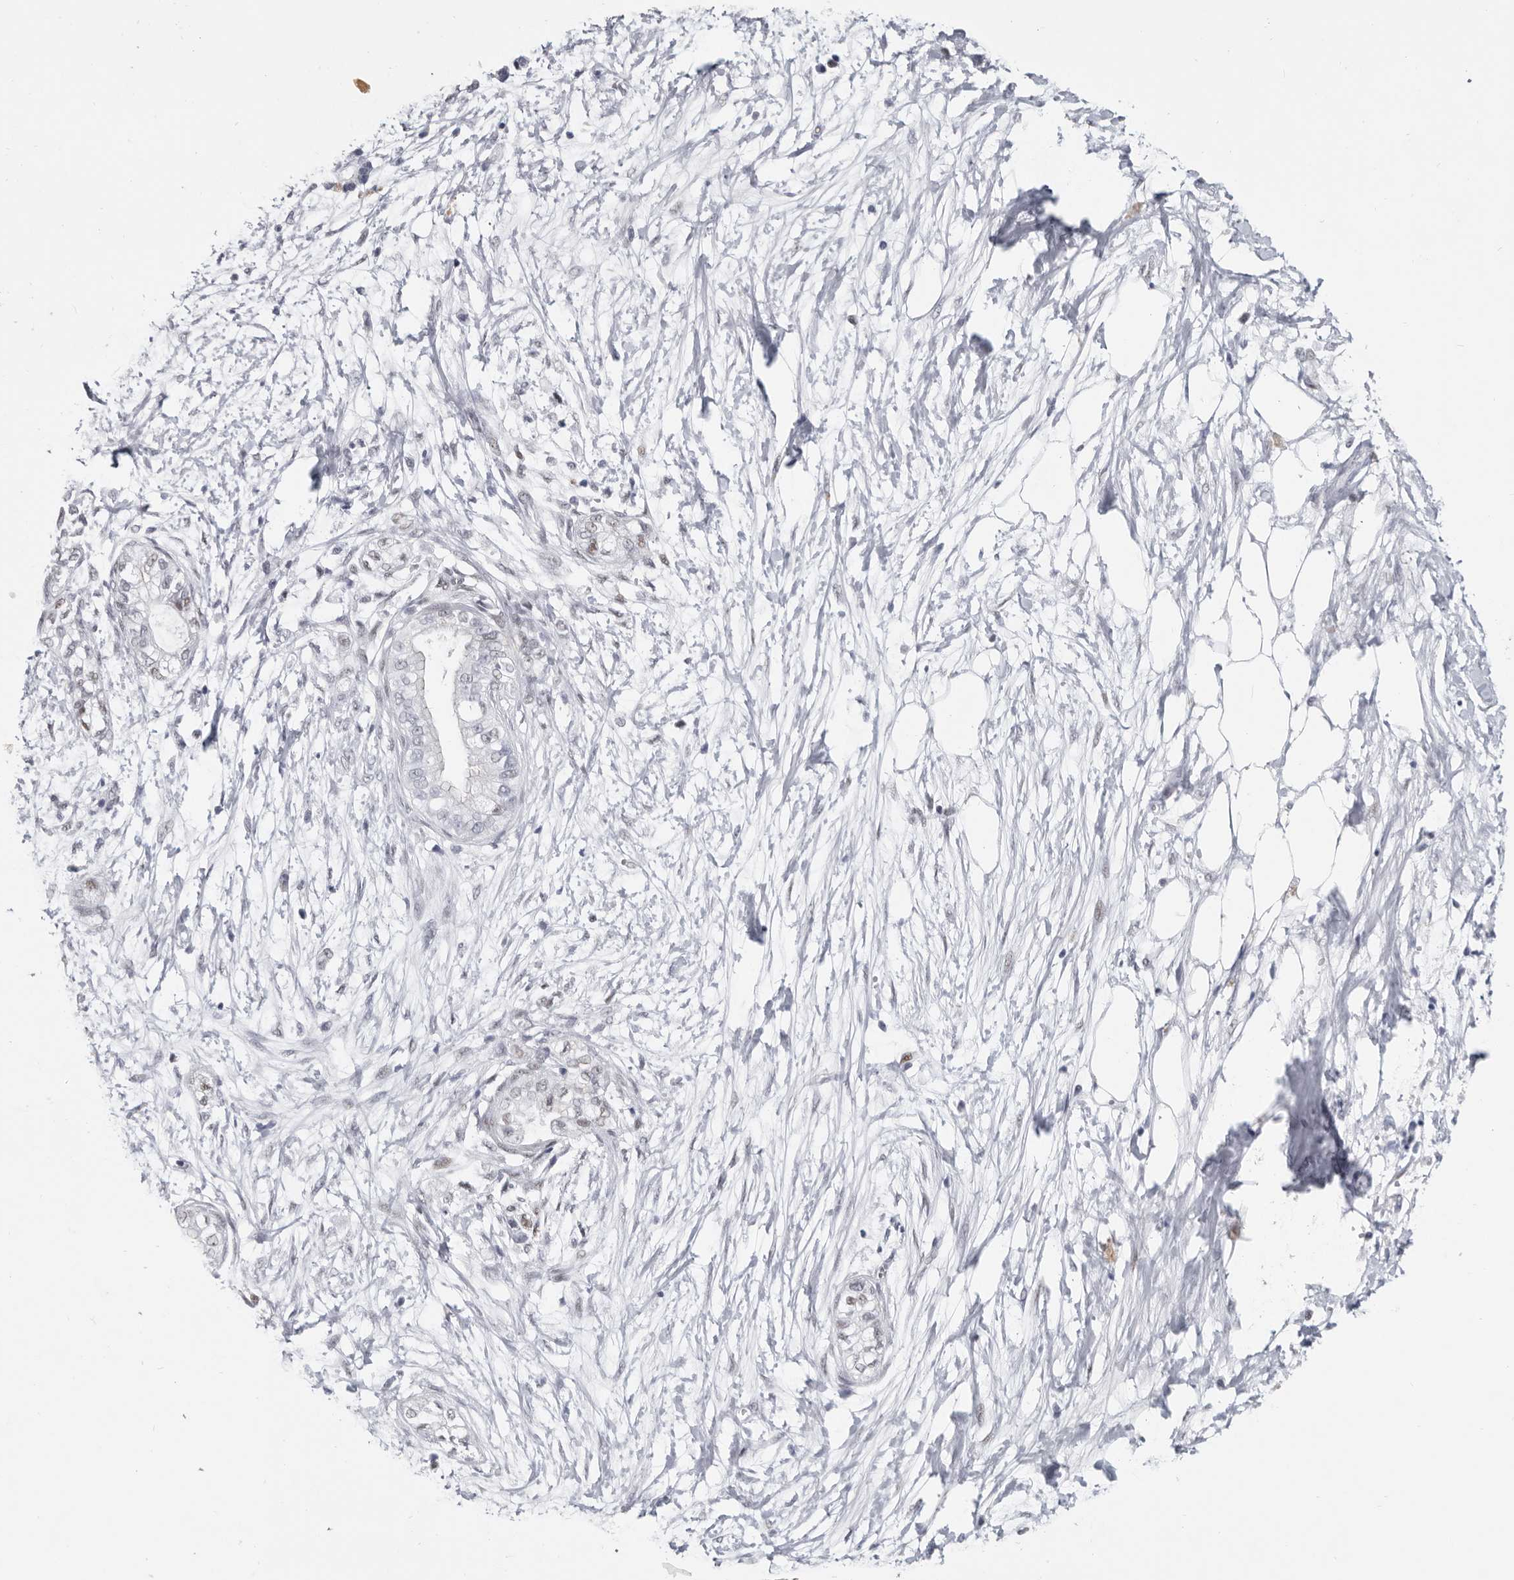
{"staining": {"intensity": "negative", "quantity": "none", "location": "none"}, "tissue": "pancreatic cancer", "cell_type": "Tumor cells", "image_type": "cancer", "snomed": [{"axis": "morphology", "description": "Adenocarcinoma, NOS"}, {"axis": "topography", "description": "Pancreas"}], "caption": "DAB immunohistochemical staining of human pancreatic cancer exhibits no significant staining in tumor cells.", "gene": "WRAP73", "patient": {"sex": "male", "age": 68}}